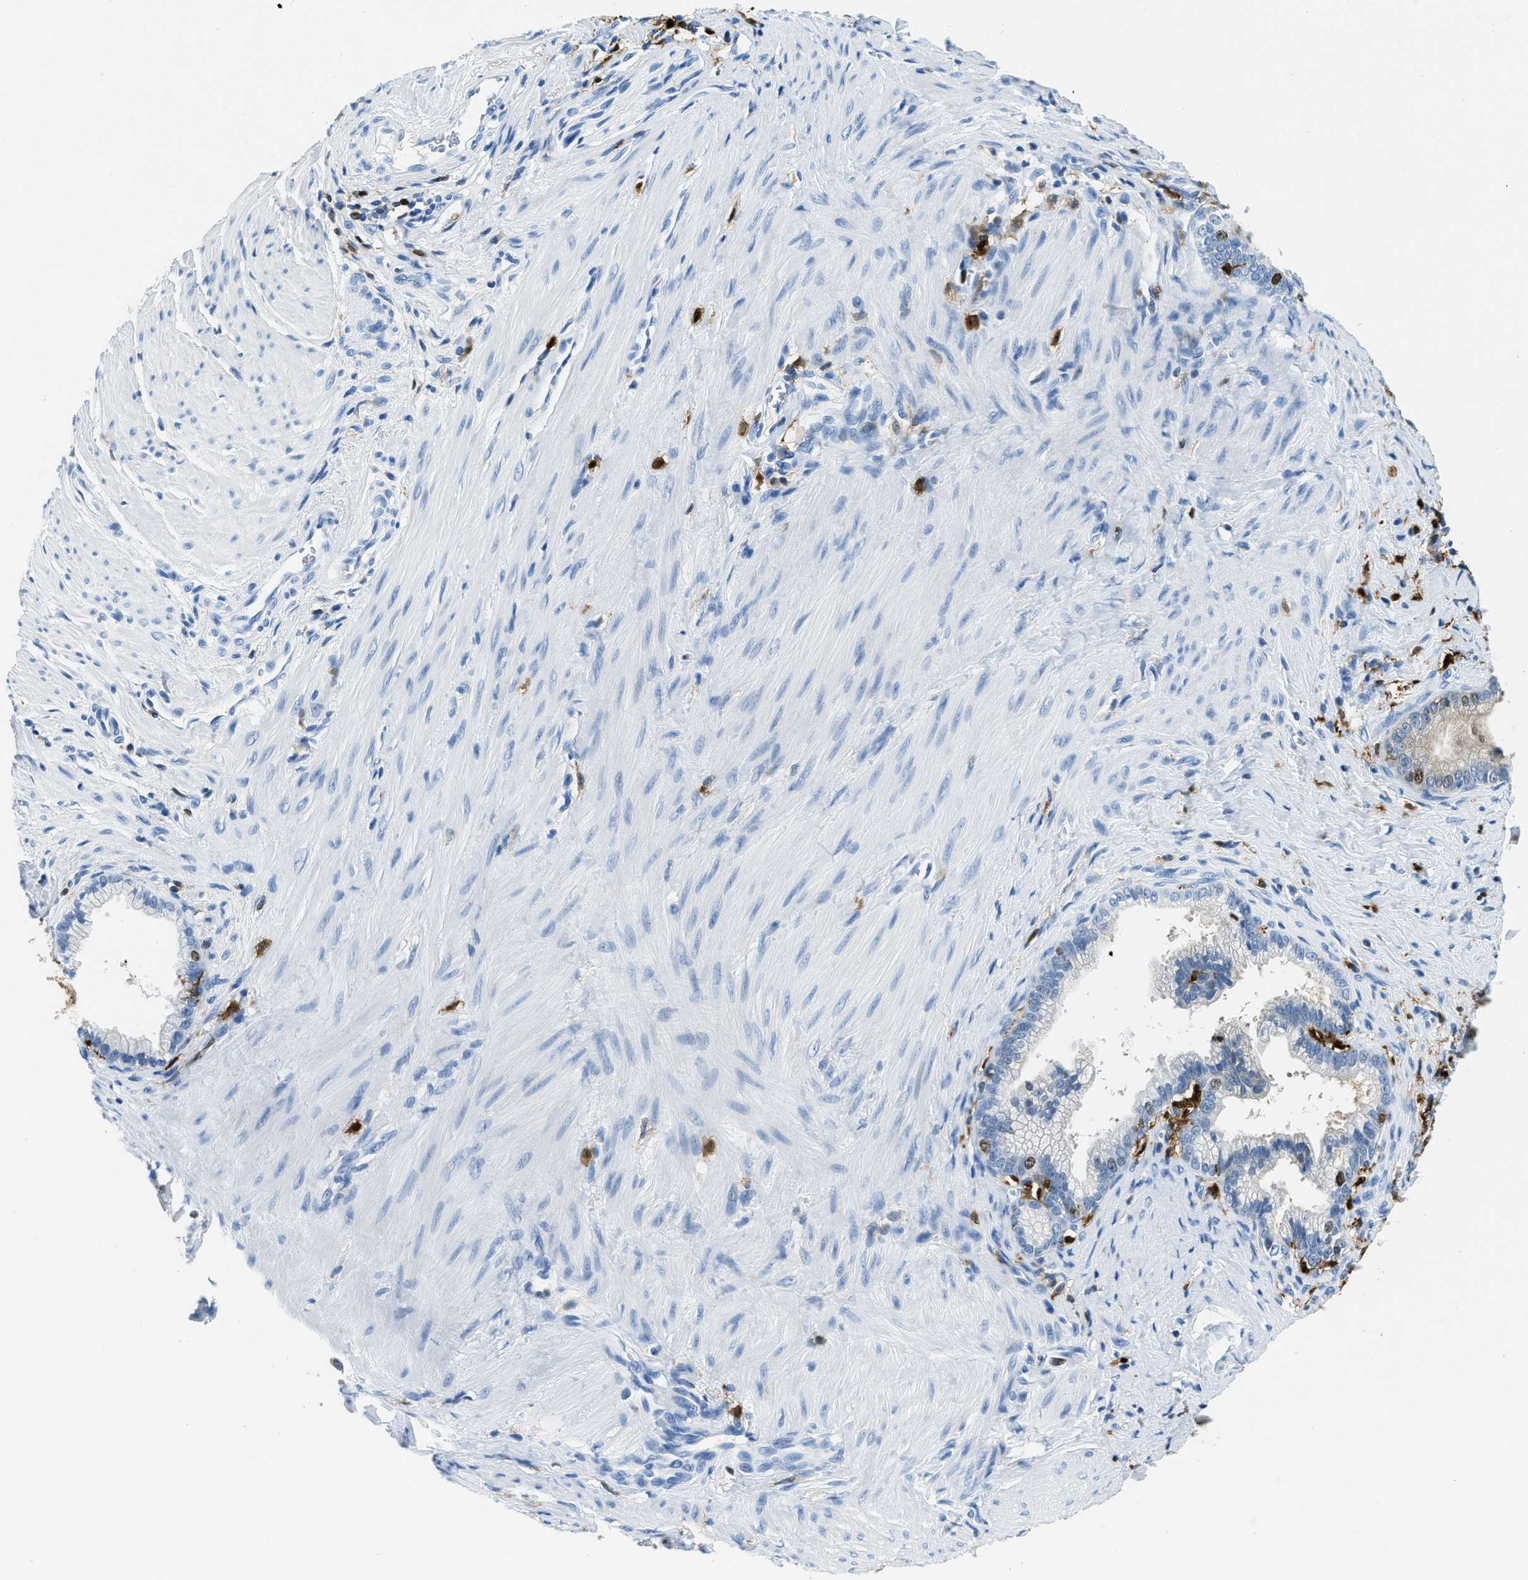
{"staining": {"intensity": "negative", "quantity": "none", "location": "none"}, "tissue": "pancreatic cancer", "cell_type": "Tumor cells", "image_type": "cancer", "snomed": [{"axis": "morphology", "description": "Adenocarcinoma, NOS"}, {"axis": "topography", "description": "Pancreas"}], "caption": "Immunohistochemistry (IHC) of pancreatic cancer displays no expression in tumor cells. Nuclei are stained in blue.", "gene": "CAPG", "patient": {"sex": "male", "age": 69}}